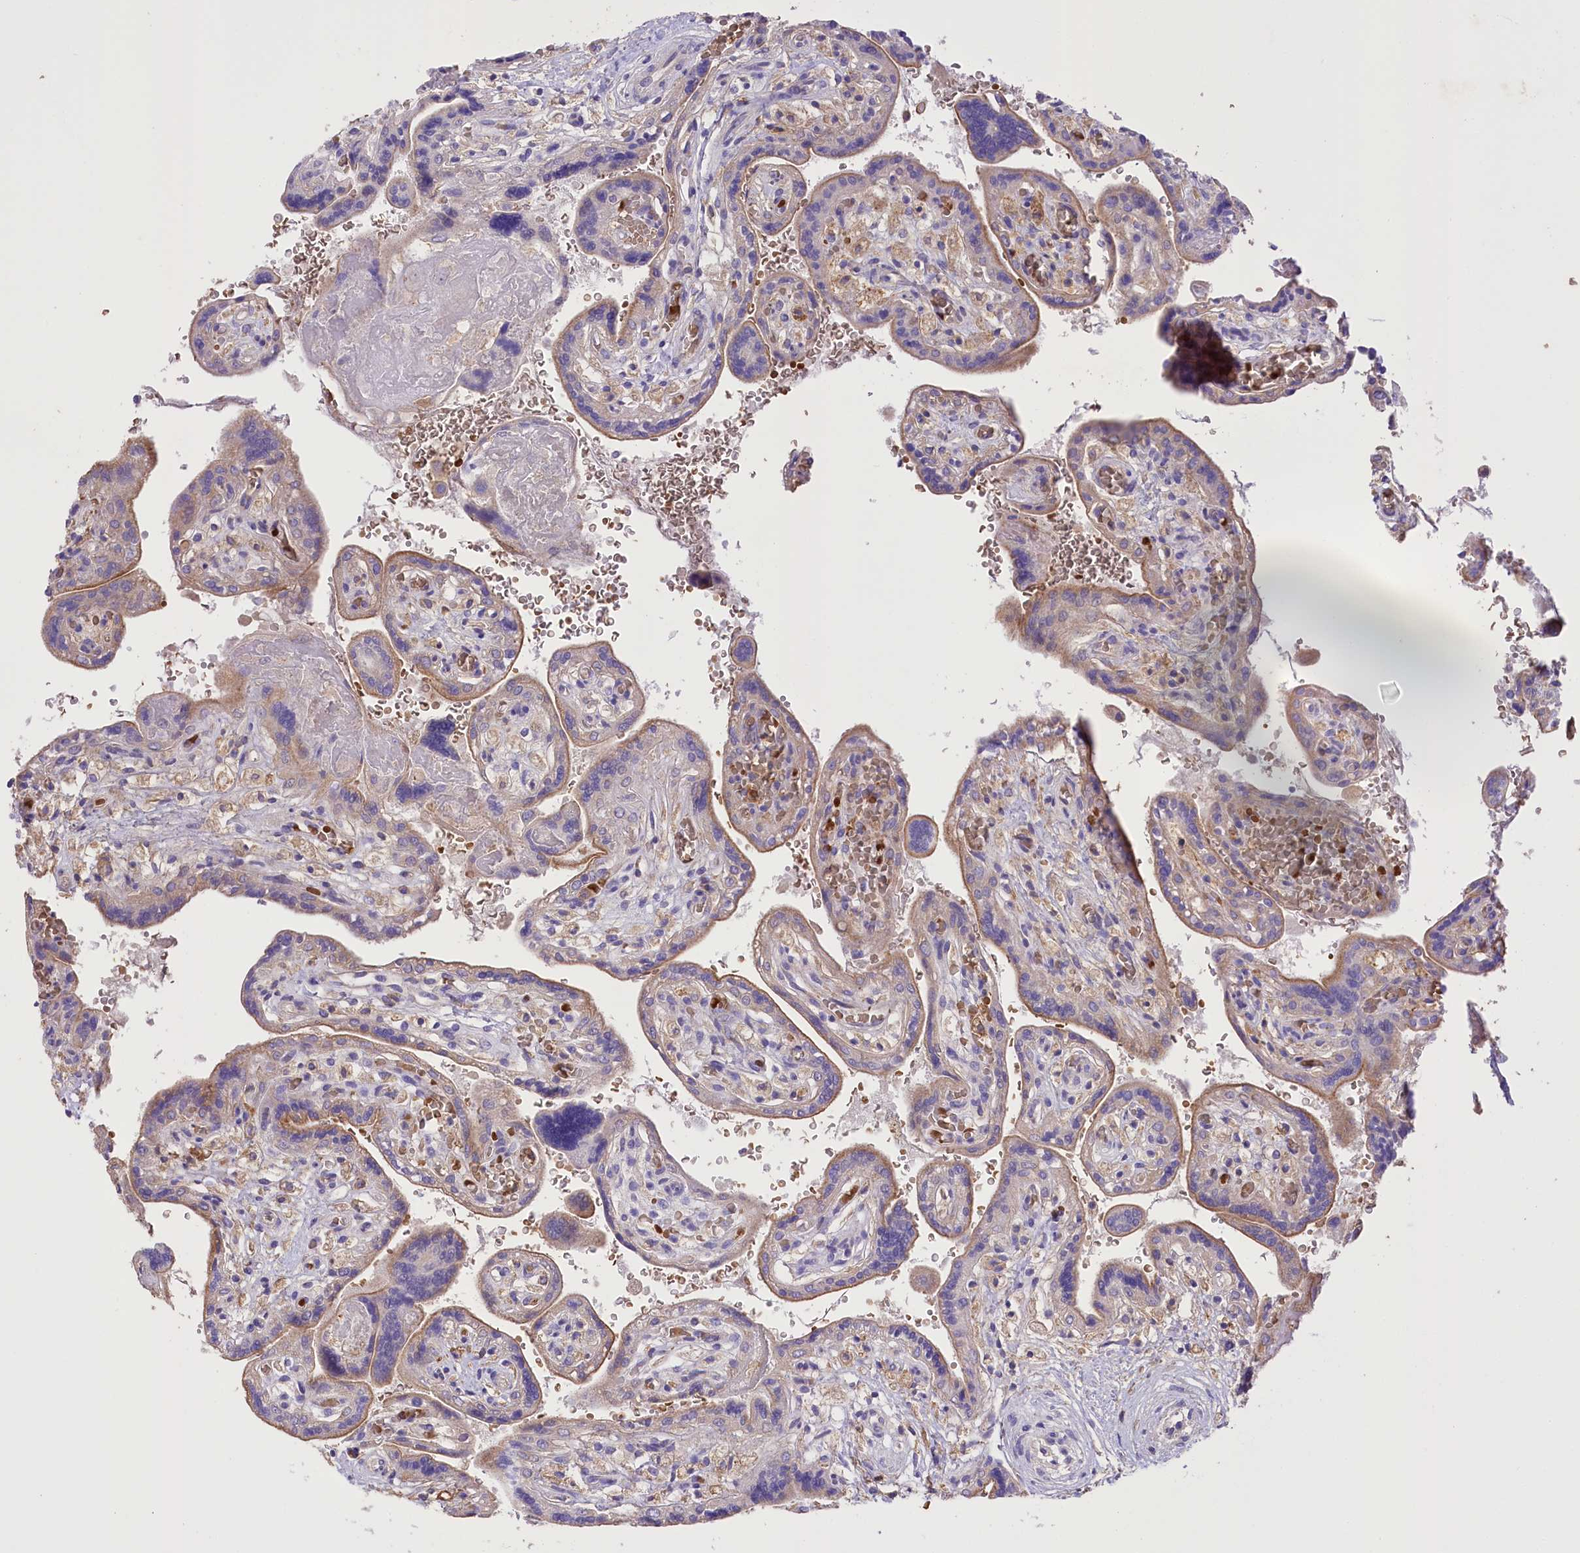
{"staining": {"intensity": "moderate", "quantity": ">75%", "location": "cytoplasmic/membranous"}, "tissue": "placenta", "cell_type": "Trophoblastic cells", "image_type": "normal", "snomed": [{"axis": "morphology", "description": "Normal tissue, NOS"}, {"axis": "topography", "description": "Placenta"}], "caption": "IHC image of normal human placenta stained for a protein (brown), which demonstrates medium levels of moderate cytoplasmic/membranous staining in about >75% of trophoblastic cells.", "gene": "PRSS53", "patient": {"sex": "female", "age": 37}}